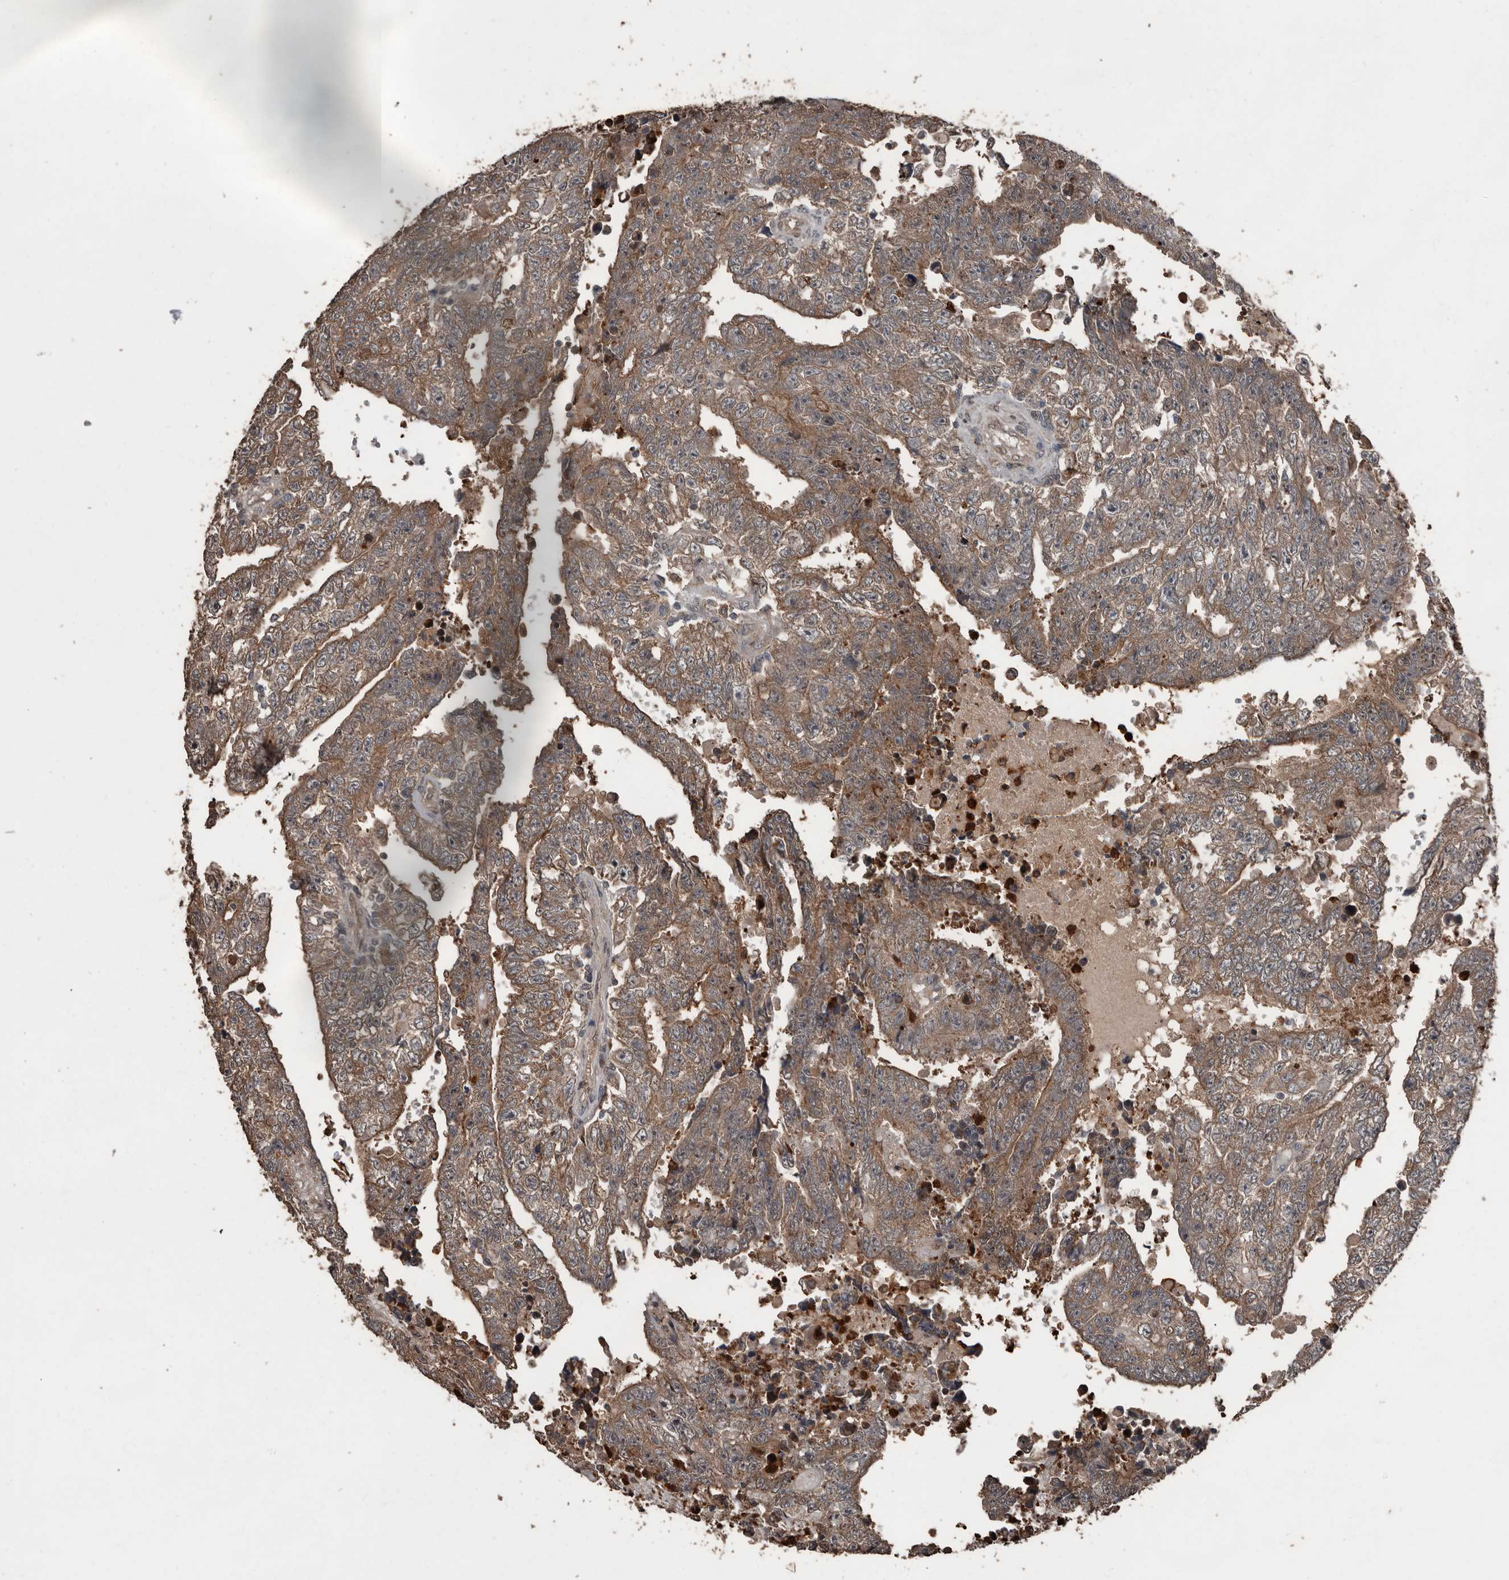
{"staining": {"intensity": "moderate", "quantity": "25%-75%", "location": "cytoplasmic/membranous"}, "tissue": "testis cancer", "cell_type": "Tumor cells", "image_type": "cancer", "snomed": [{"axis": "morphology", "description": "Carcinoma, Embryonal, NOS"}, {"axis": "topography", "description": "Testis"}], "caption": "IHC photomicrograph of neoplastic tissue: embryonal carcinoma (testis) stained using IHC displays medium levels of moderate protein expression localized specifically in the cytoplasmic/membranous of tumor cells, appearing as a cytoplasmic/membranous brown color.", "gene": "FSBP", "patient": {"sex": "male", "age": 25}}